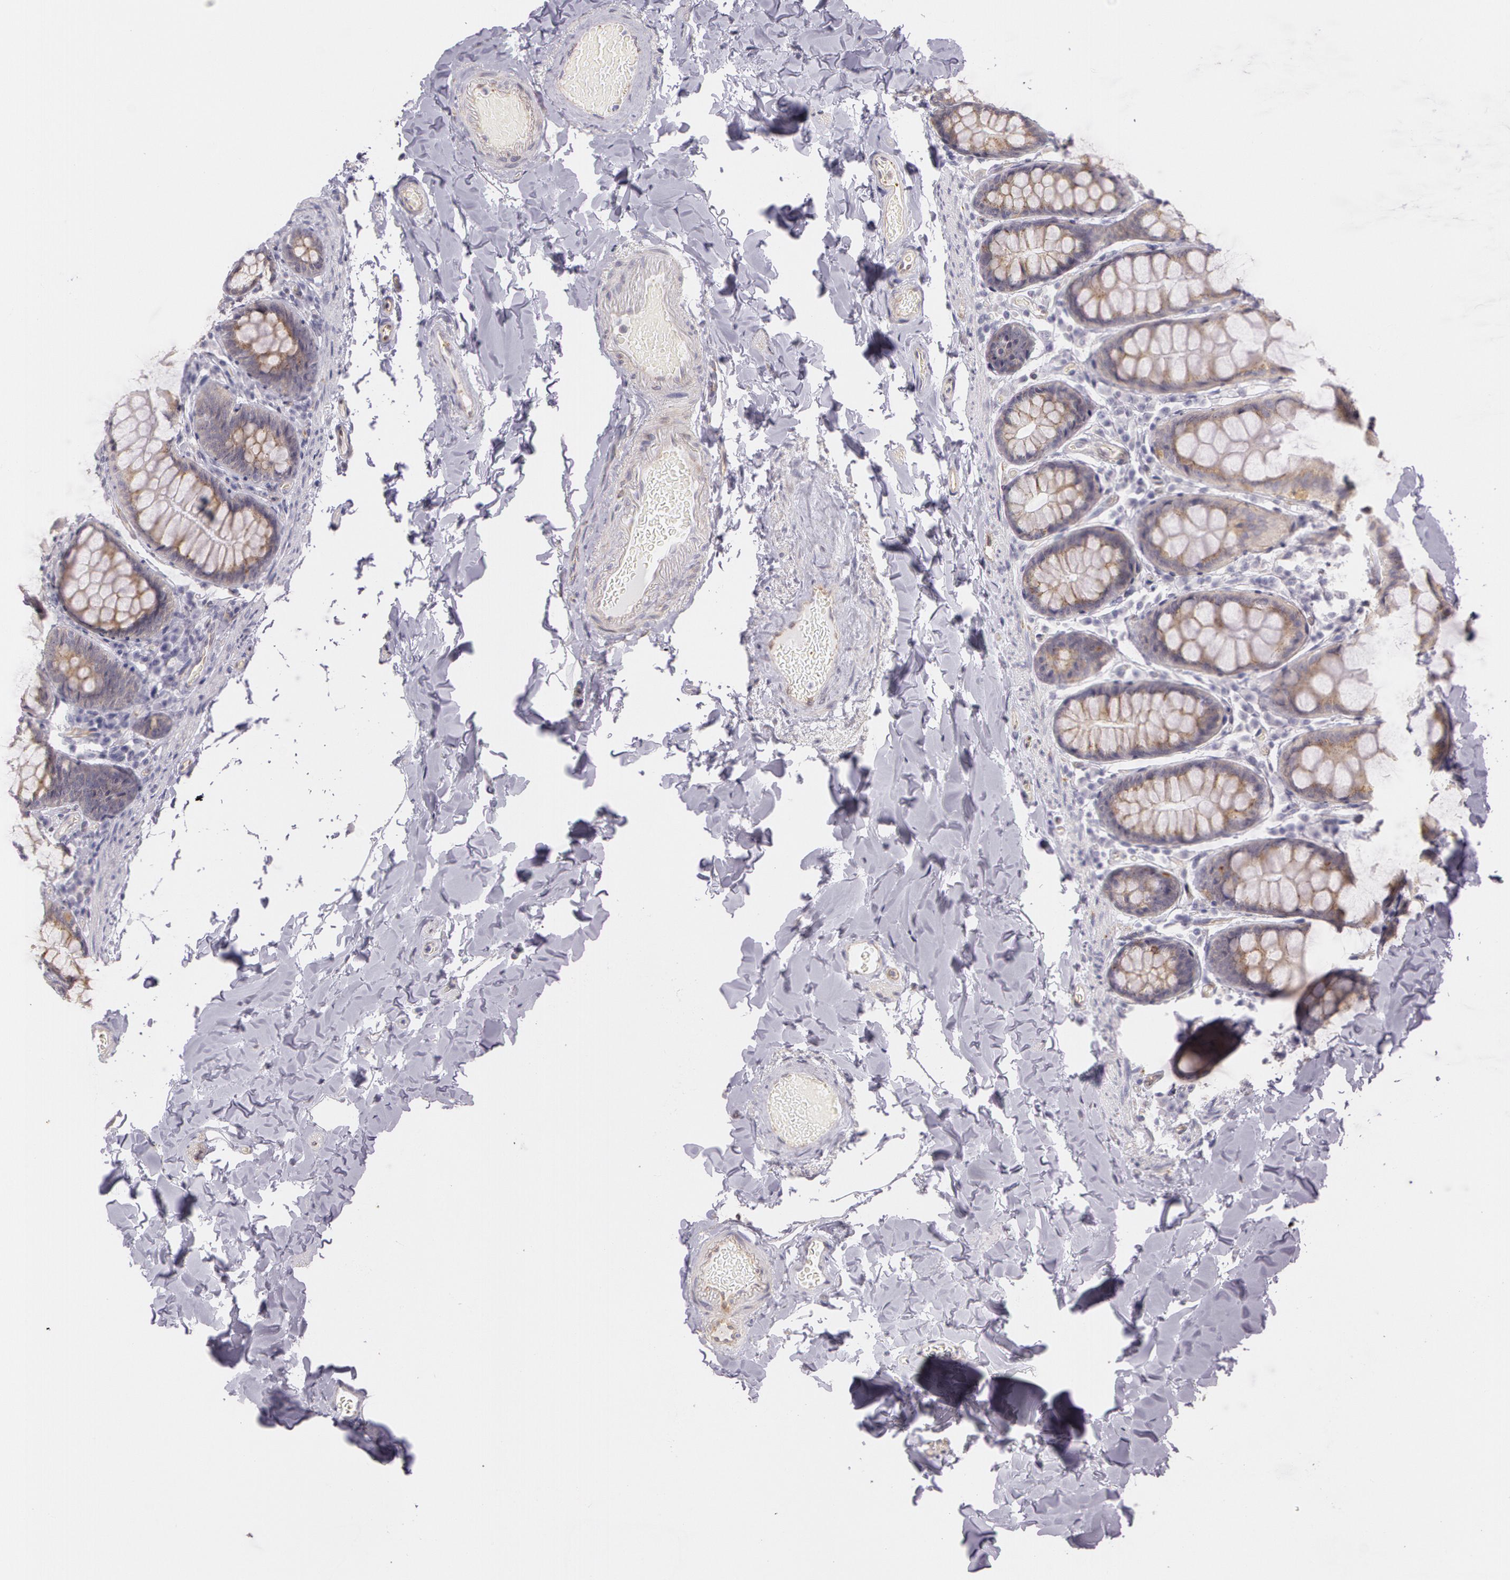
{"staining": {"intensity": "moderate", "quantity": "25%-75%", "location": "cytoplasmic/membranous"}, "tissue": "colon", "cell_type": "Endothelial cells", "image_type": "normal", "snomed": [{"axis": "morphology", "description": "Normal tissue, NOS"}, {"axis": "topography", "description": "Colon"}], "caption": "Endothelial cells display medium levels of moderate cytoplasmic/membranous expression in about 25%-75% of cells in unremarkable human colon.", "gene": "APP", "patient": {"sex": "female", "age": 61}}